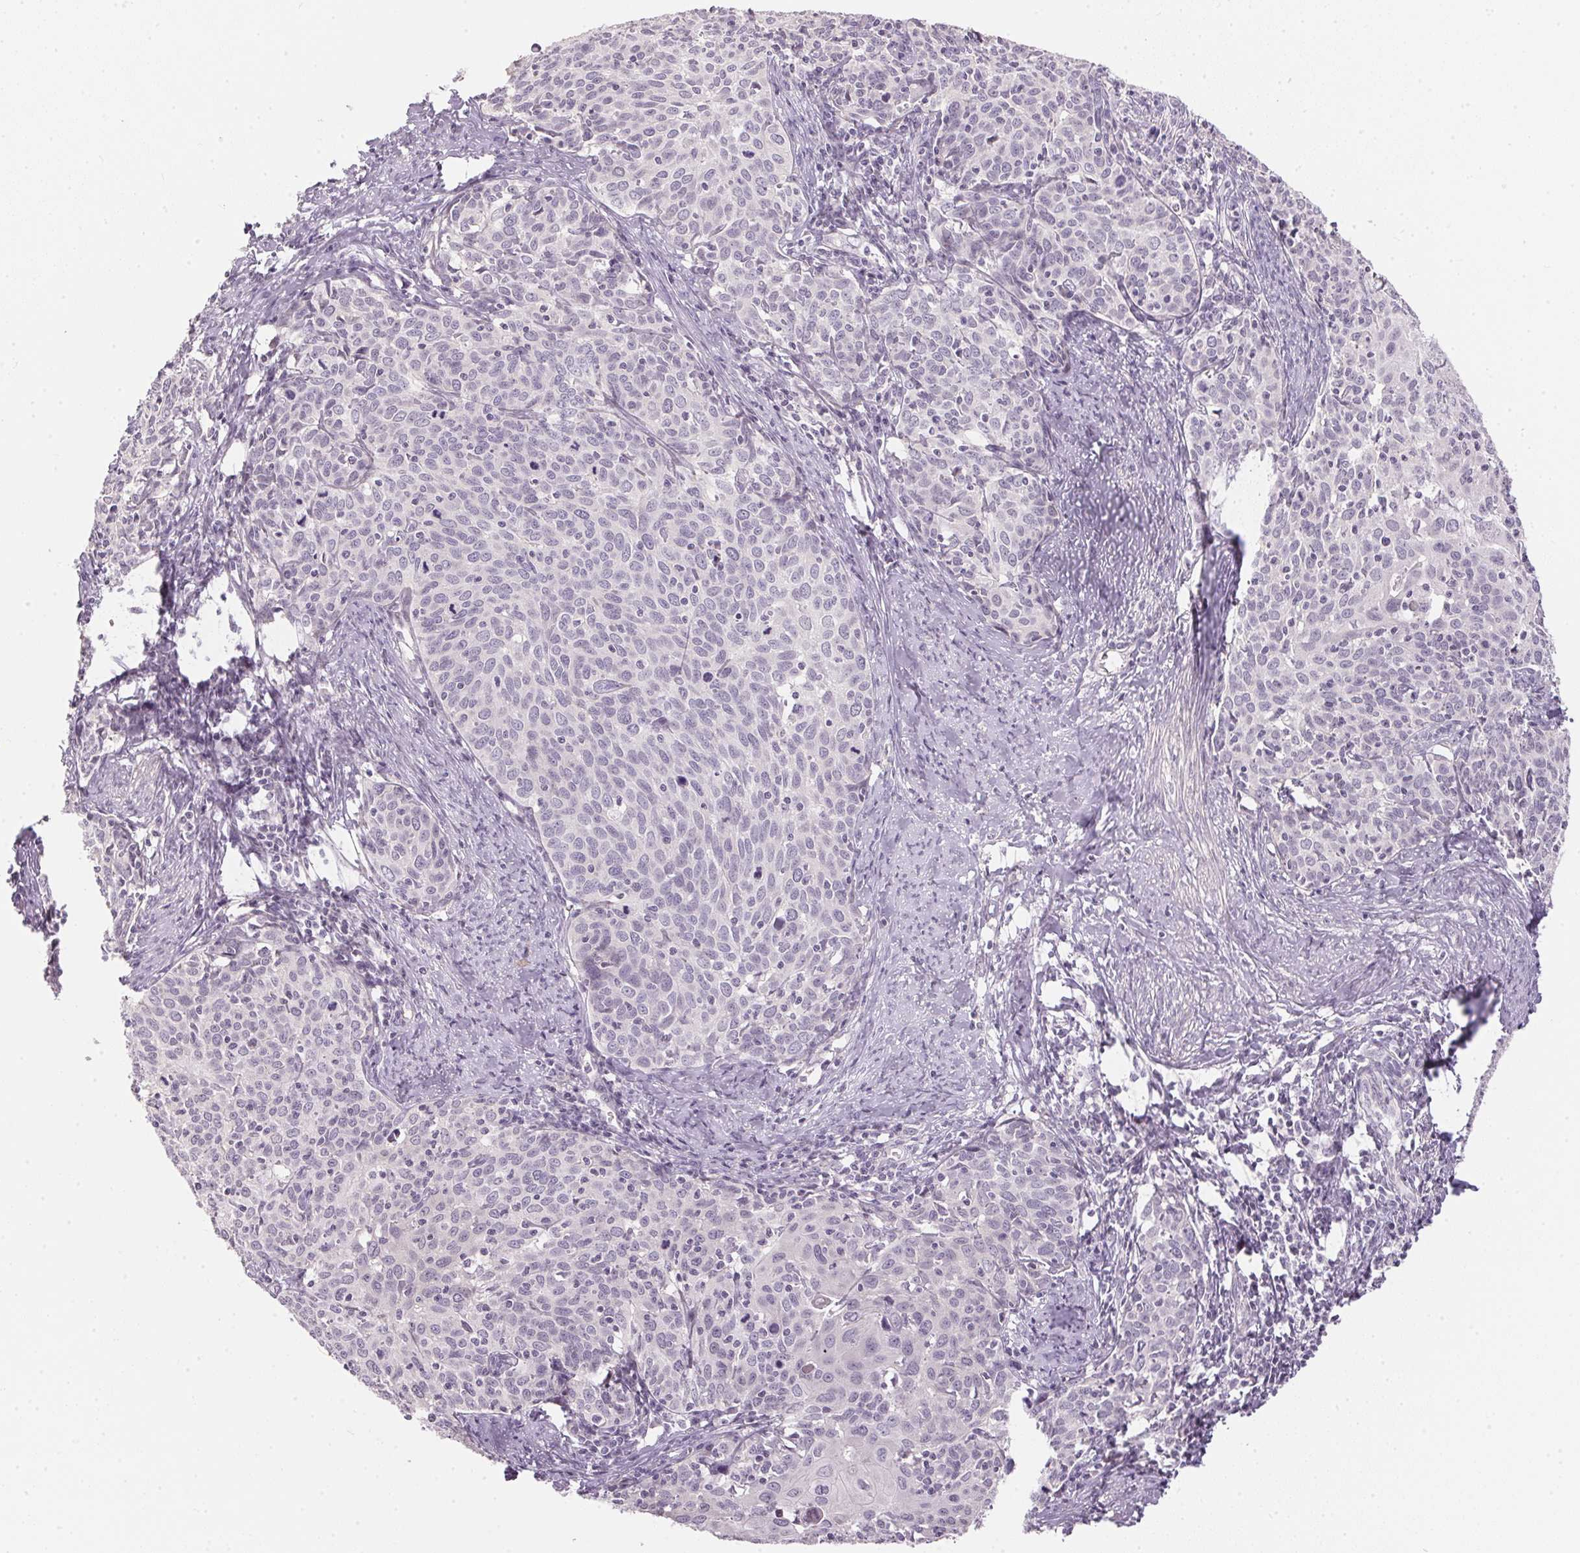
{"staining": {"intensity": "negative", "quantity": "none", "location": "none"}, "tissue": "cervical cancer", "cell_type": "Tumor cells", "image_type": "cancer", "snomed": [{"axis": "morphology", "description": "Squamous cell carcinoma, NOS"}, {"axis": "topography", "description": "Cervix"}], "caption": "This is an immunohistochemistry histopathology image of squamous cell carcinoma (cervical). There is no expression in tumor cells.", "gene": "GDAP1L1", "patient": {"sex": "female", "age": 62}}